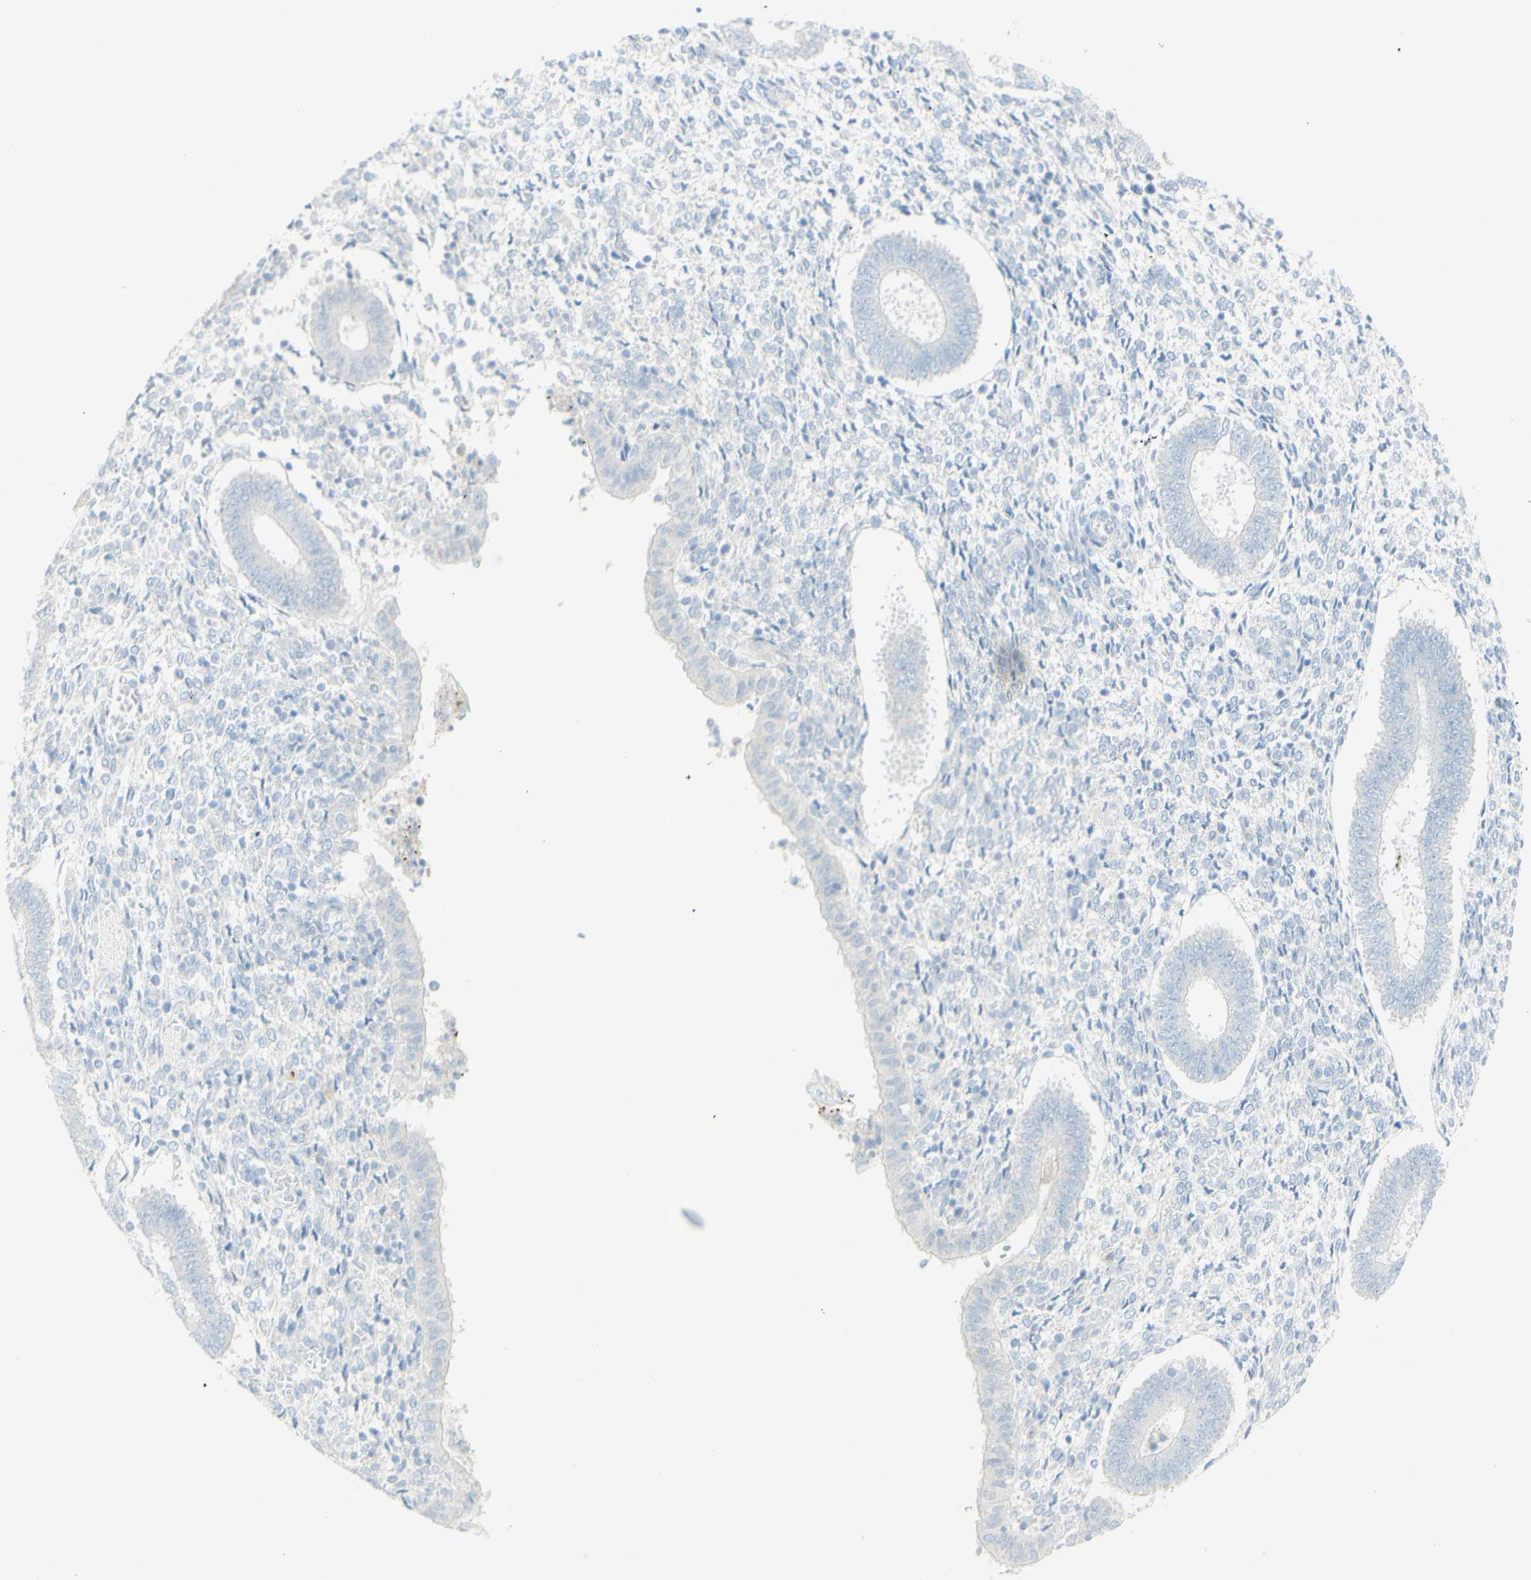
{"staining": {"intensity": "negative", "quantity": "none", "location": "none"}, "tissue": "endometrium", "cell_type": "Cells in endometrial stroma", "image_type": "normal", "snomed": [{"axis": "morphology", "description": "Normal tissue, NOS"}, {"axis": "topography", "description": "Endometrium"}], "caption": "Human endometrium stained for a protein using IHC shows no positivity in cells in endometrial stroma.", "gene": "LETM1", "patient": {"sex": "female", "age": 35}}